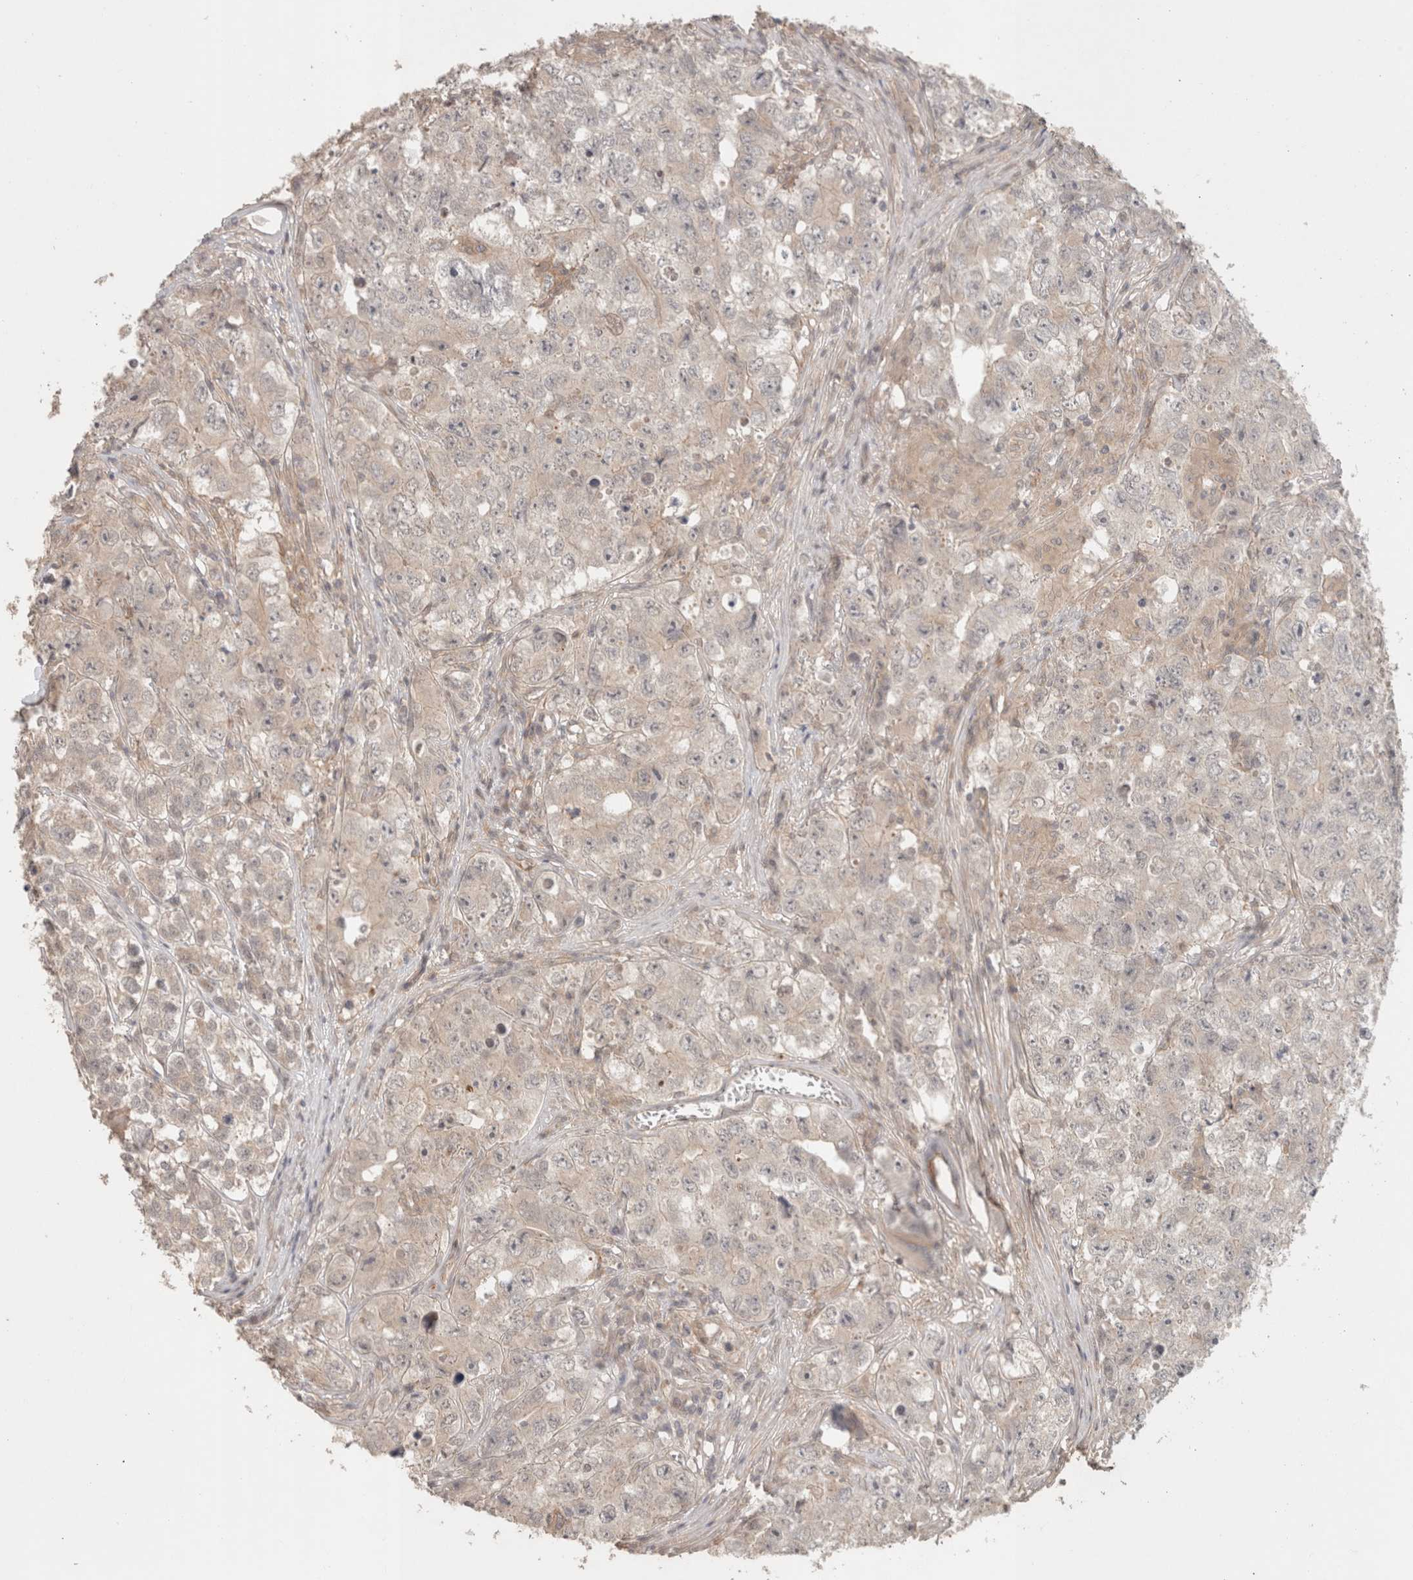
{"staining": {"intensity": "negative", "quantity": "none", "location": "none"}, "tissue": "testis cancer", "cell_type": "Tumor cells", "image_type": "cancer", "snomed": [{"axis": "morphology", "description": "Seminoma, NOS"}, {"axis": "morphology", "description": "Carcinoma, Embryonal, NOS"}, {"axis": "topography", "description": "Testis"}], "caption": "Protein analysis of testis cancer demonstrates no significant positivity in tumor cells.", "gene": "HSPG2", "patient": {"sex": "male", "age": 43}}